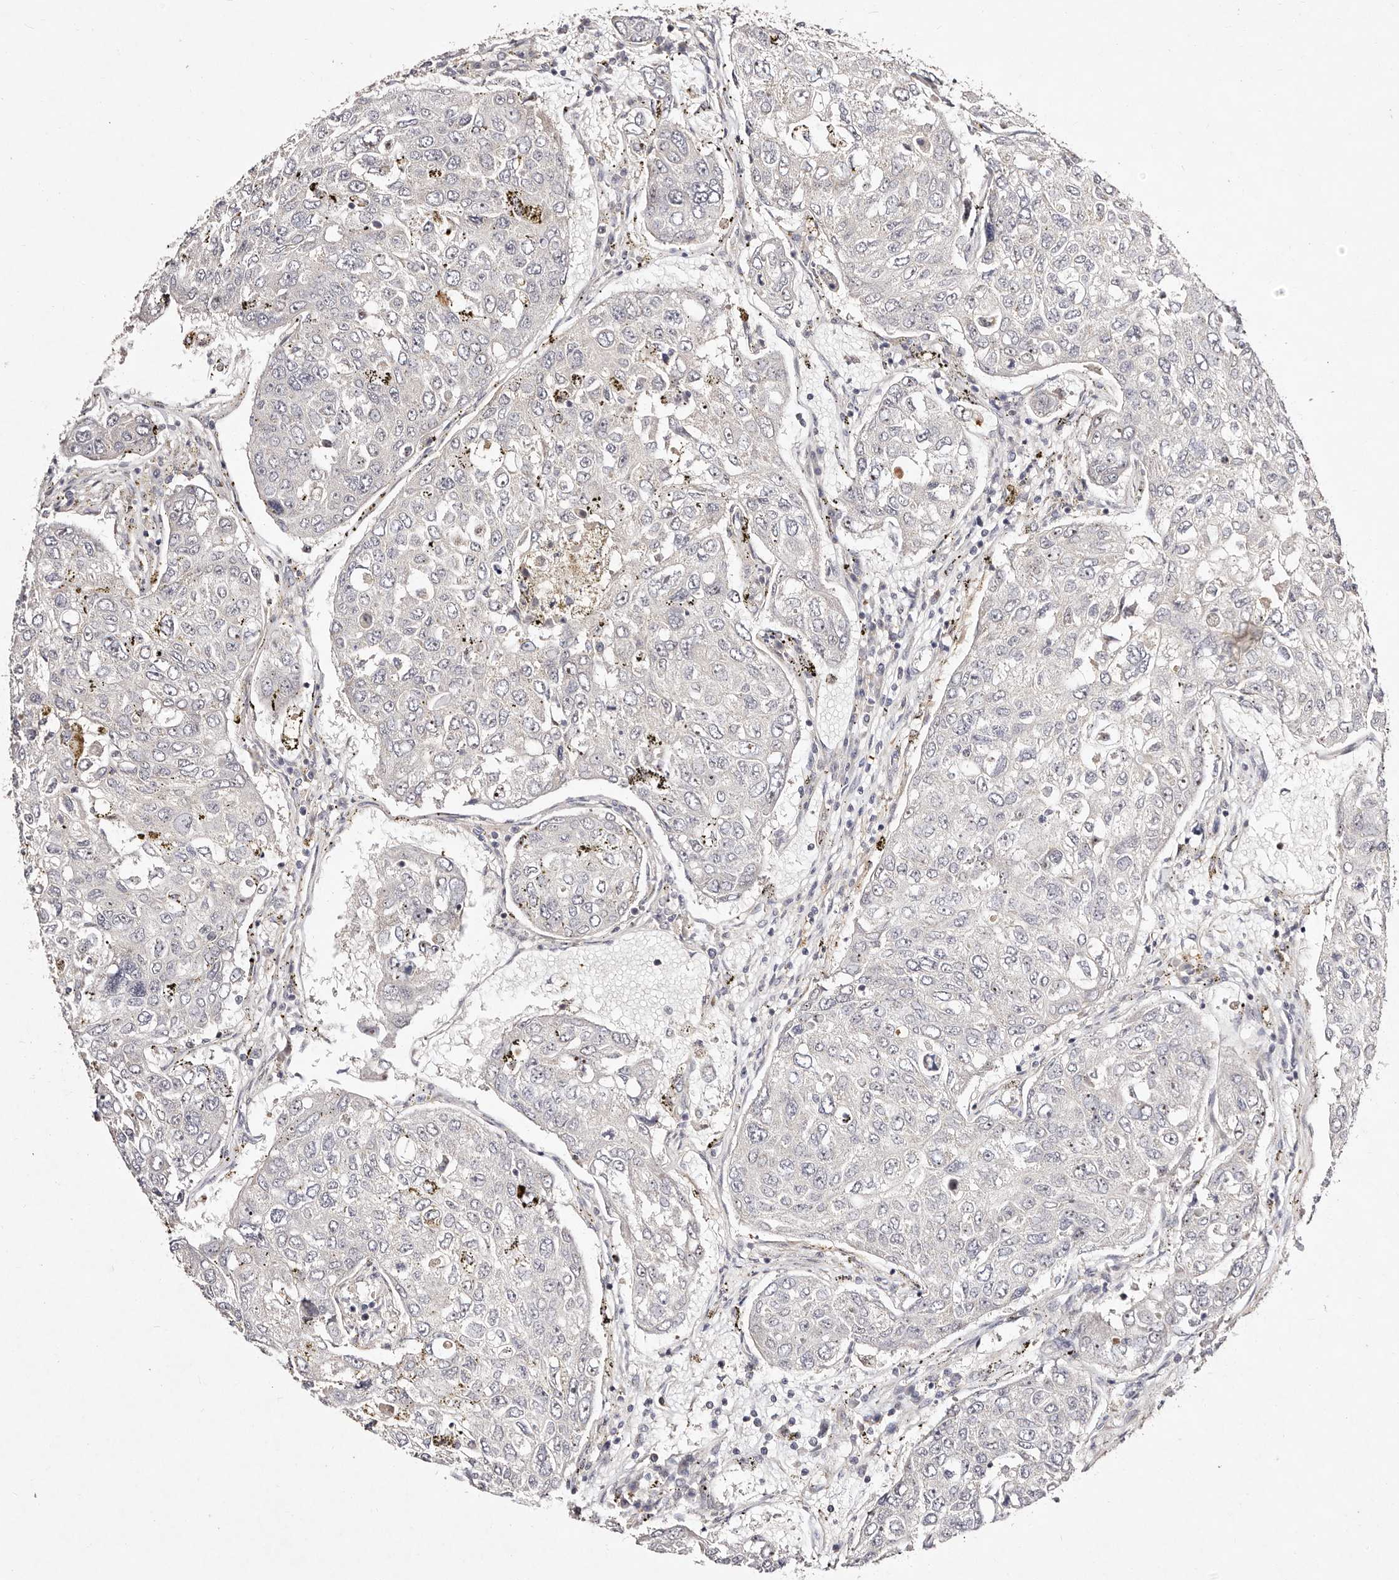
{"staining": {"intensity": "negative", "quantity": "none", "location": "none"}, "tissue": "urothelial cancer", "cell_type": "Tumor cells", "image_type": "cancer", "snomed": [{"axis": "morphology", "description": "Urothelial carcinoma, High grade"}, {"axis": "topography", "description": "Lymph node"}, {"axis": "topography", "description": "Urinary bladder"}], "caption": "DAB immunohistochemical staining of human urothelial carcinoma (high-grade) demonstrates no significant staining in tumor cells.", "gene": "MTMR11", "patient": {"sex": "male", "age": 51}}